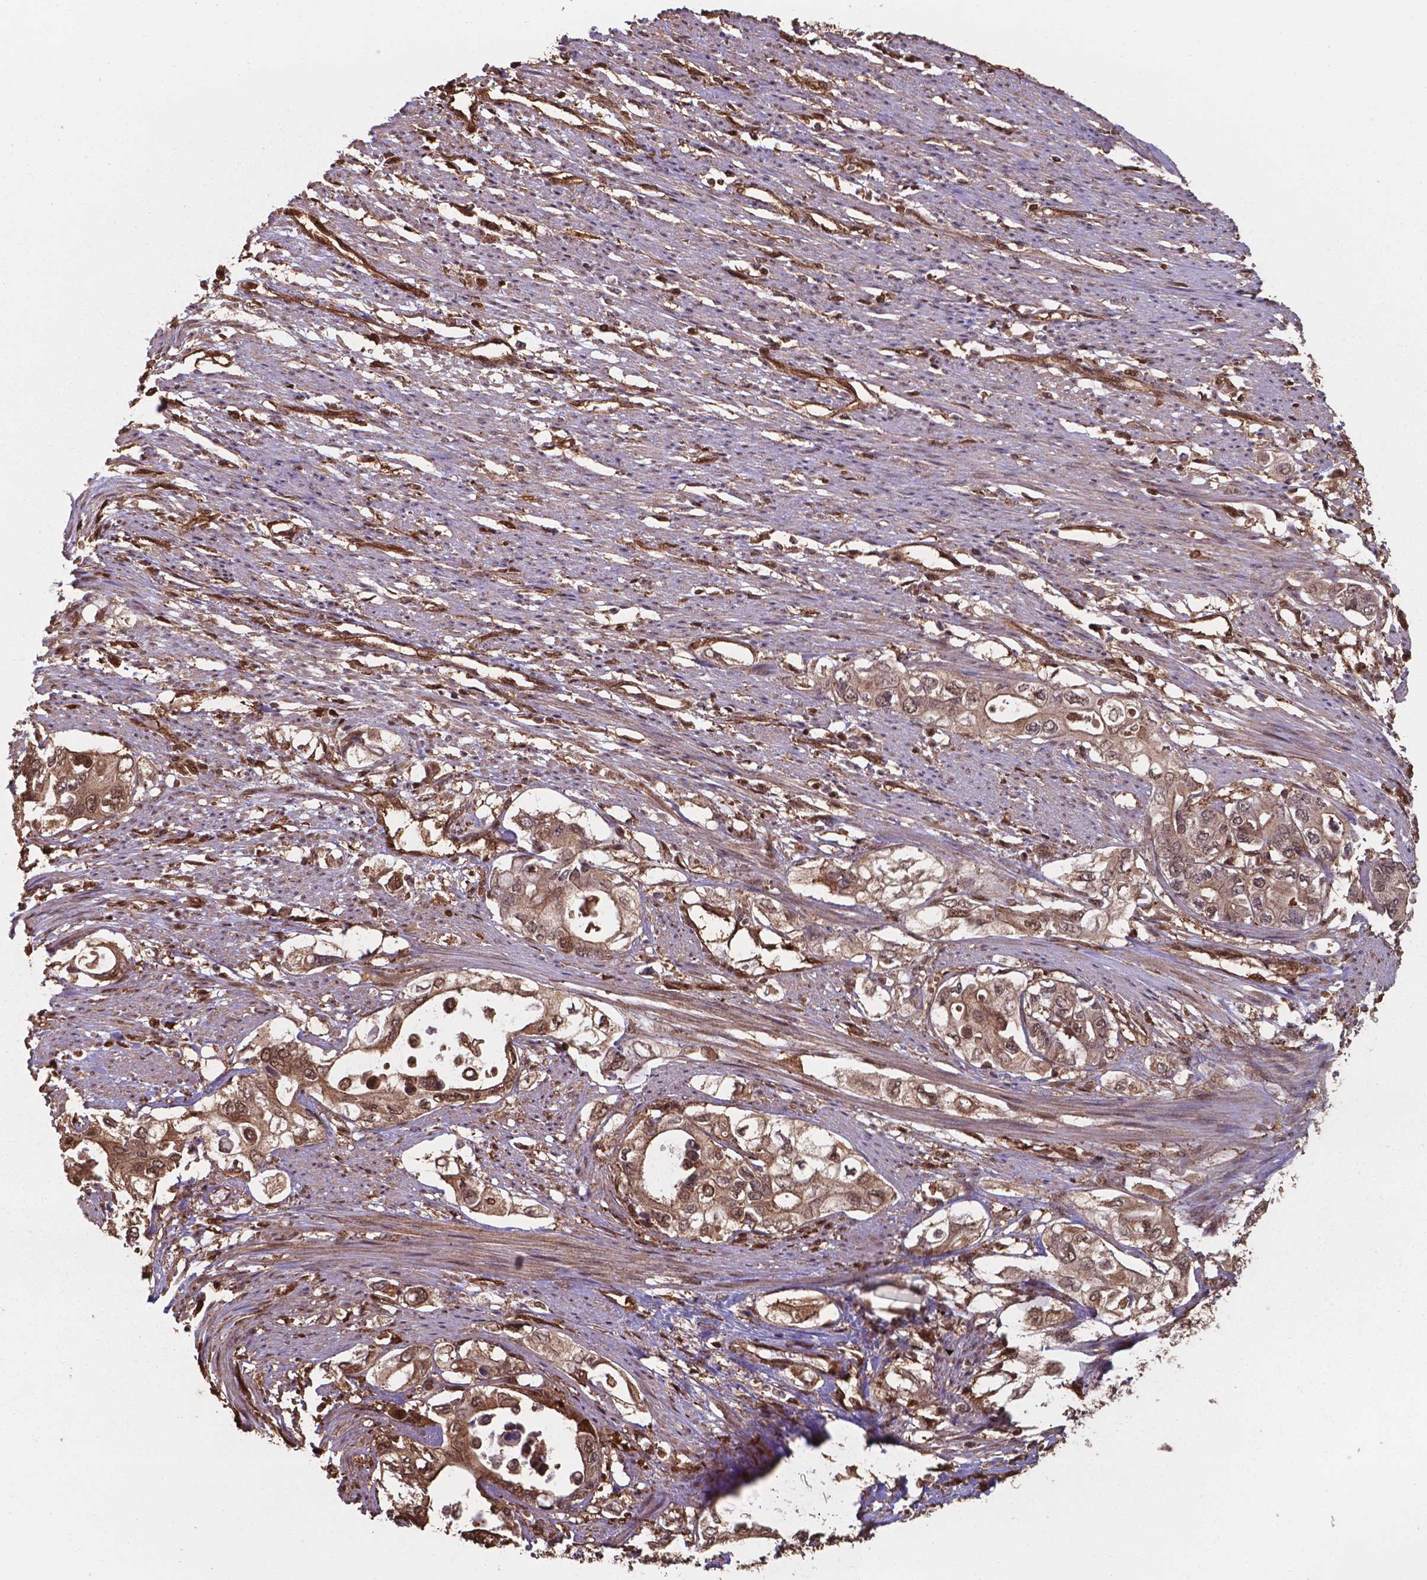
{"staining": {"intensity": "moderate", "quantity": ">75%", "location": "cytoplasmic/membranous,nuclear"}, "tissue": "pancreatic cancer", "cell_type": "Tumor cells", "image_type": "cancer", "snomed": [{"axis": "morphology", "description": "Adenocarcinoma, NOS"}, {"axis": "topography", "description": "Pancreas"}], "caption": "Protein expression analysis of pancreatic adenocarcinoma displays moderate cytoplasmic/membranous and nuclear expression in about >75% of tumor cells.", "gene": "CHP2", "patient": {"sex": "female", "age": 63}}